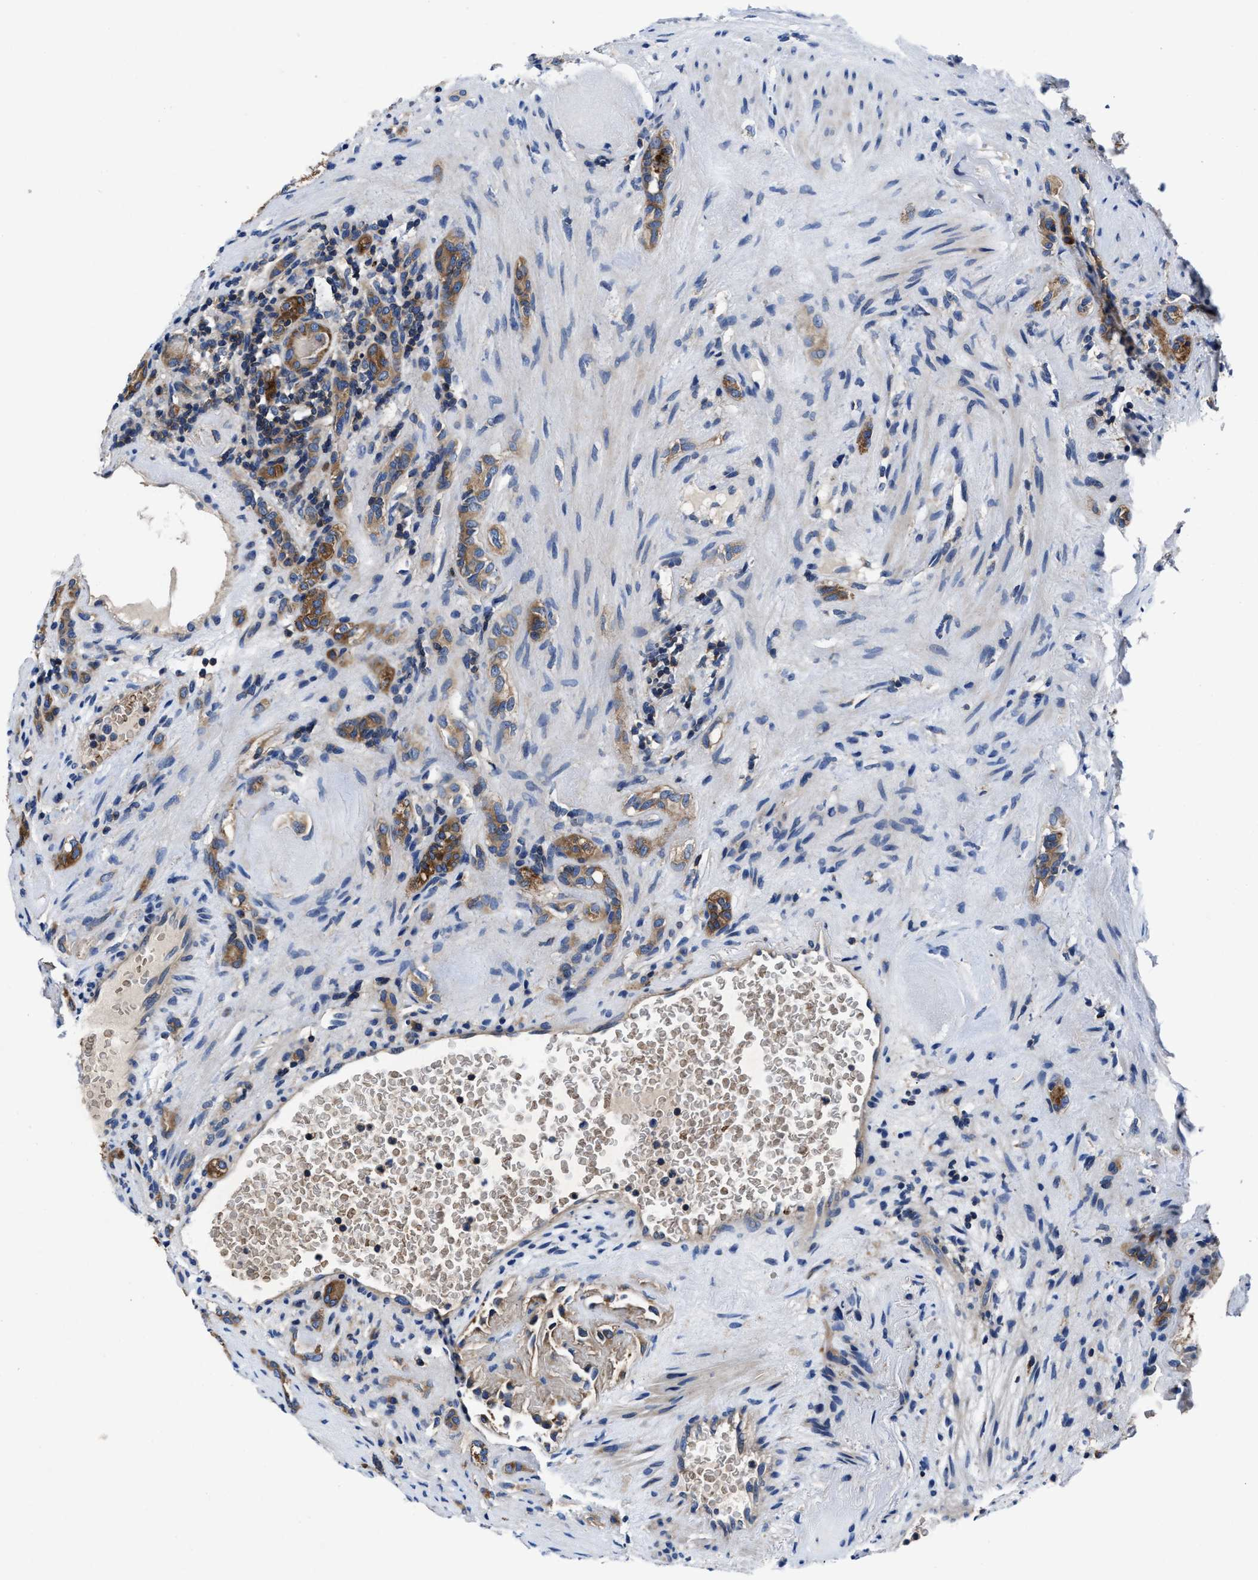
{"staining": {"intensity": "moderate", "quantity": ">75%", "location": "cytoplasmic/membranous"}, "tissue": "renal cancer", "cell_type": "Tumor cells", "image_type": "cancer", "snomed": [{"axis": "morphology", "description": "Normal tissue, NOS"}, {"axis": "morphology", "description": "Adenocarcinoma, NOS"}, {"axis": "topography", "description": "Kidney"}], "caption": "Immunohistochemistry image of renal cancer (adenocarcinoma) stained for a protein (brown), which exhibits medium levels of moderate cytoplasmic/membranous staining in about >75% of tumor cells.", "gene": "PHLPP1", "patient": {"sex": "female", "age": 72}}